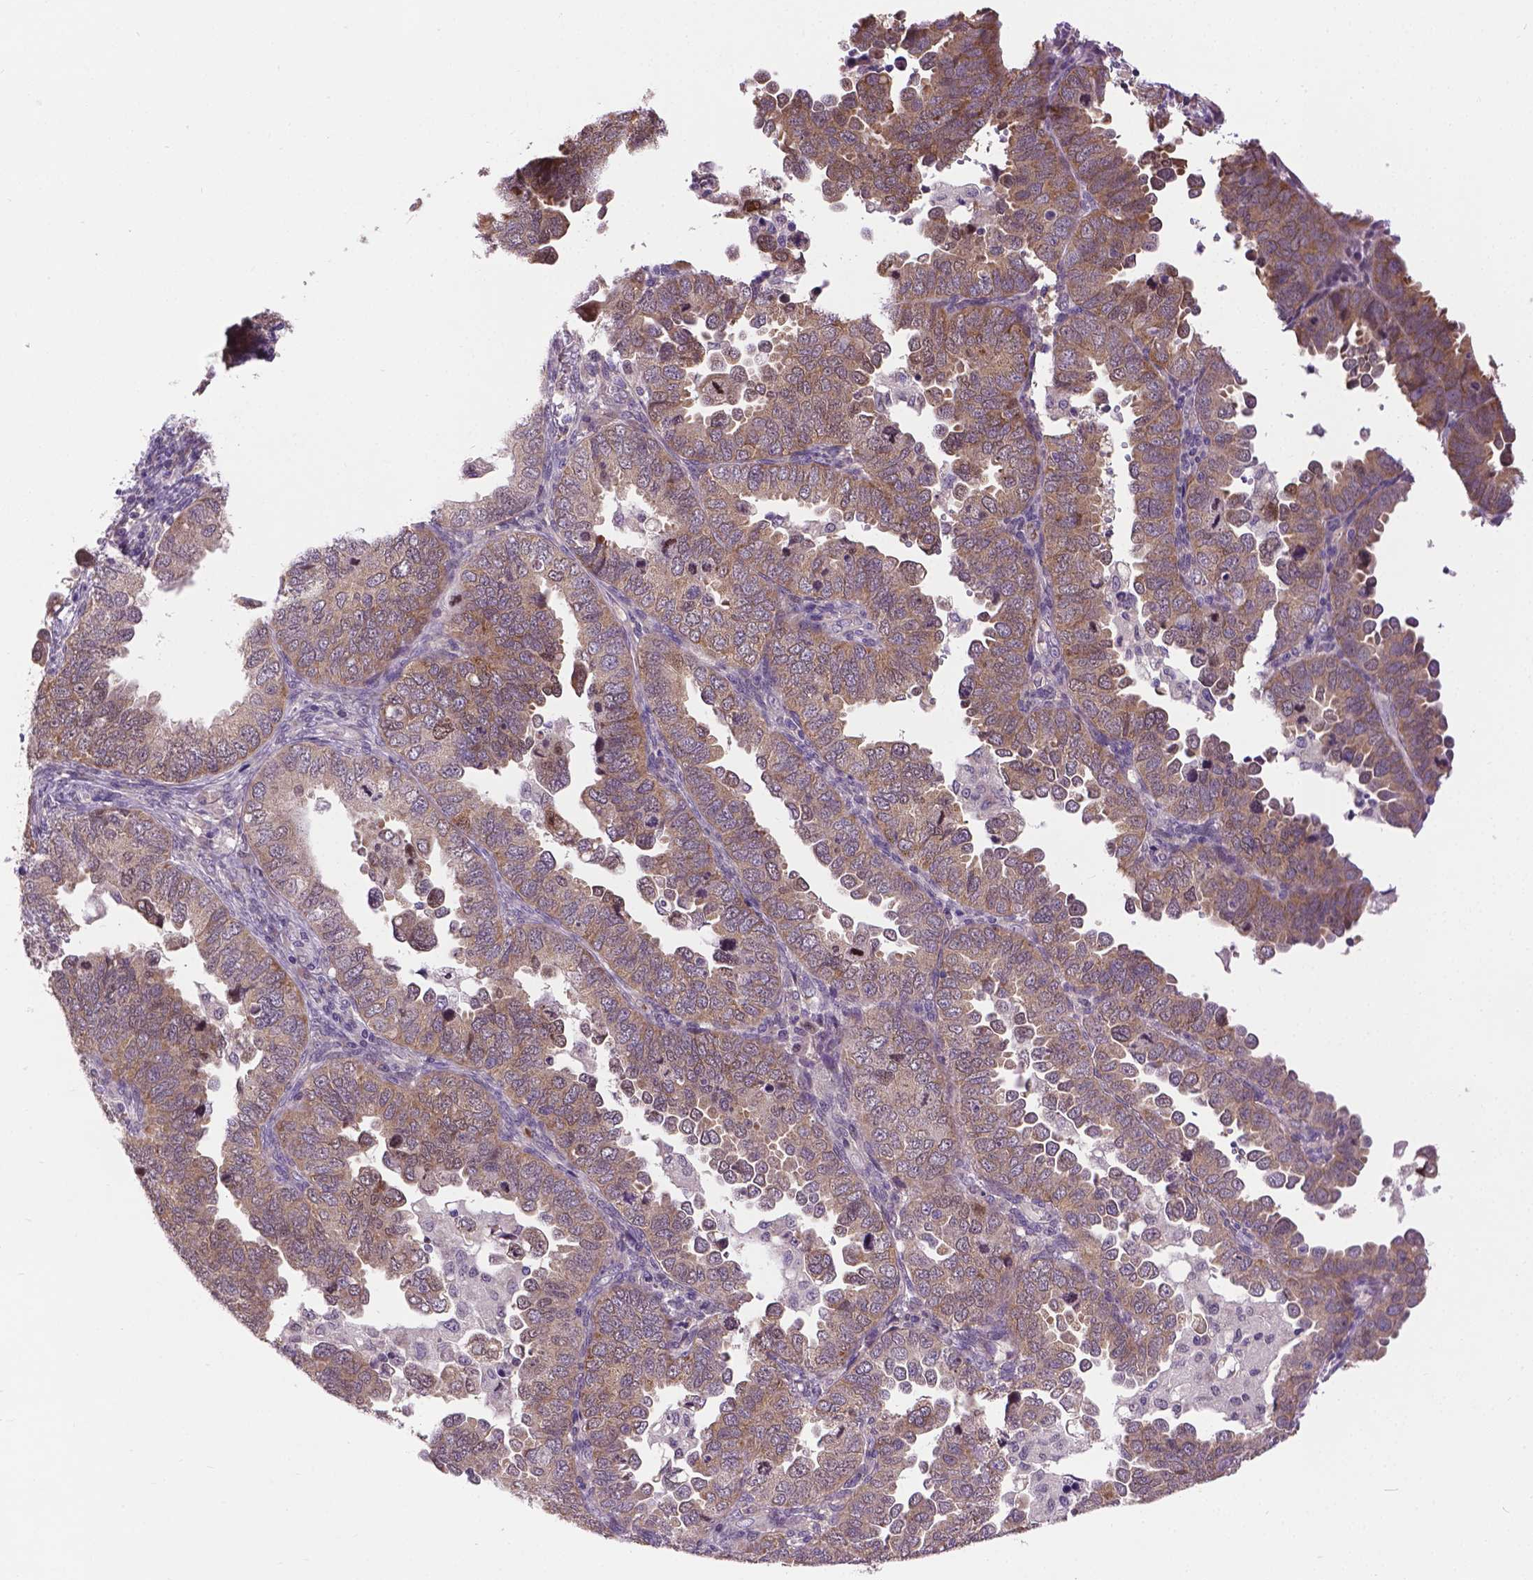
{"staining": {"intensity": "weak", "quantity": ">75%", "location": "cytoplasmic/membranous"}, "tissue": "endometrial cancer", "cell_type": "Tumor cells", "image_type": "cancer", "snomed": [{"axis": "morphology", "description": "Adenocarcinoma, NOS"}, {"axis": "topography", "description": "Endometrium"}], "caption": "Human endometrial cancer (adenocarcinoma) stained with a protein marker exhibits weak staining in tumor cells.", "gene": "IRF6", "patient": {"sex": "female", "age": 79}}